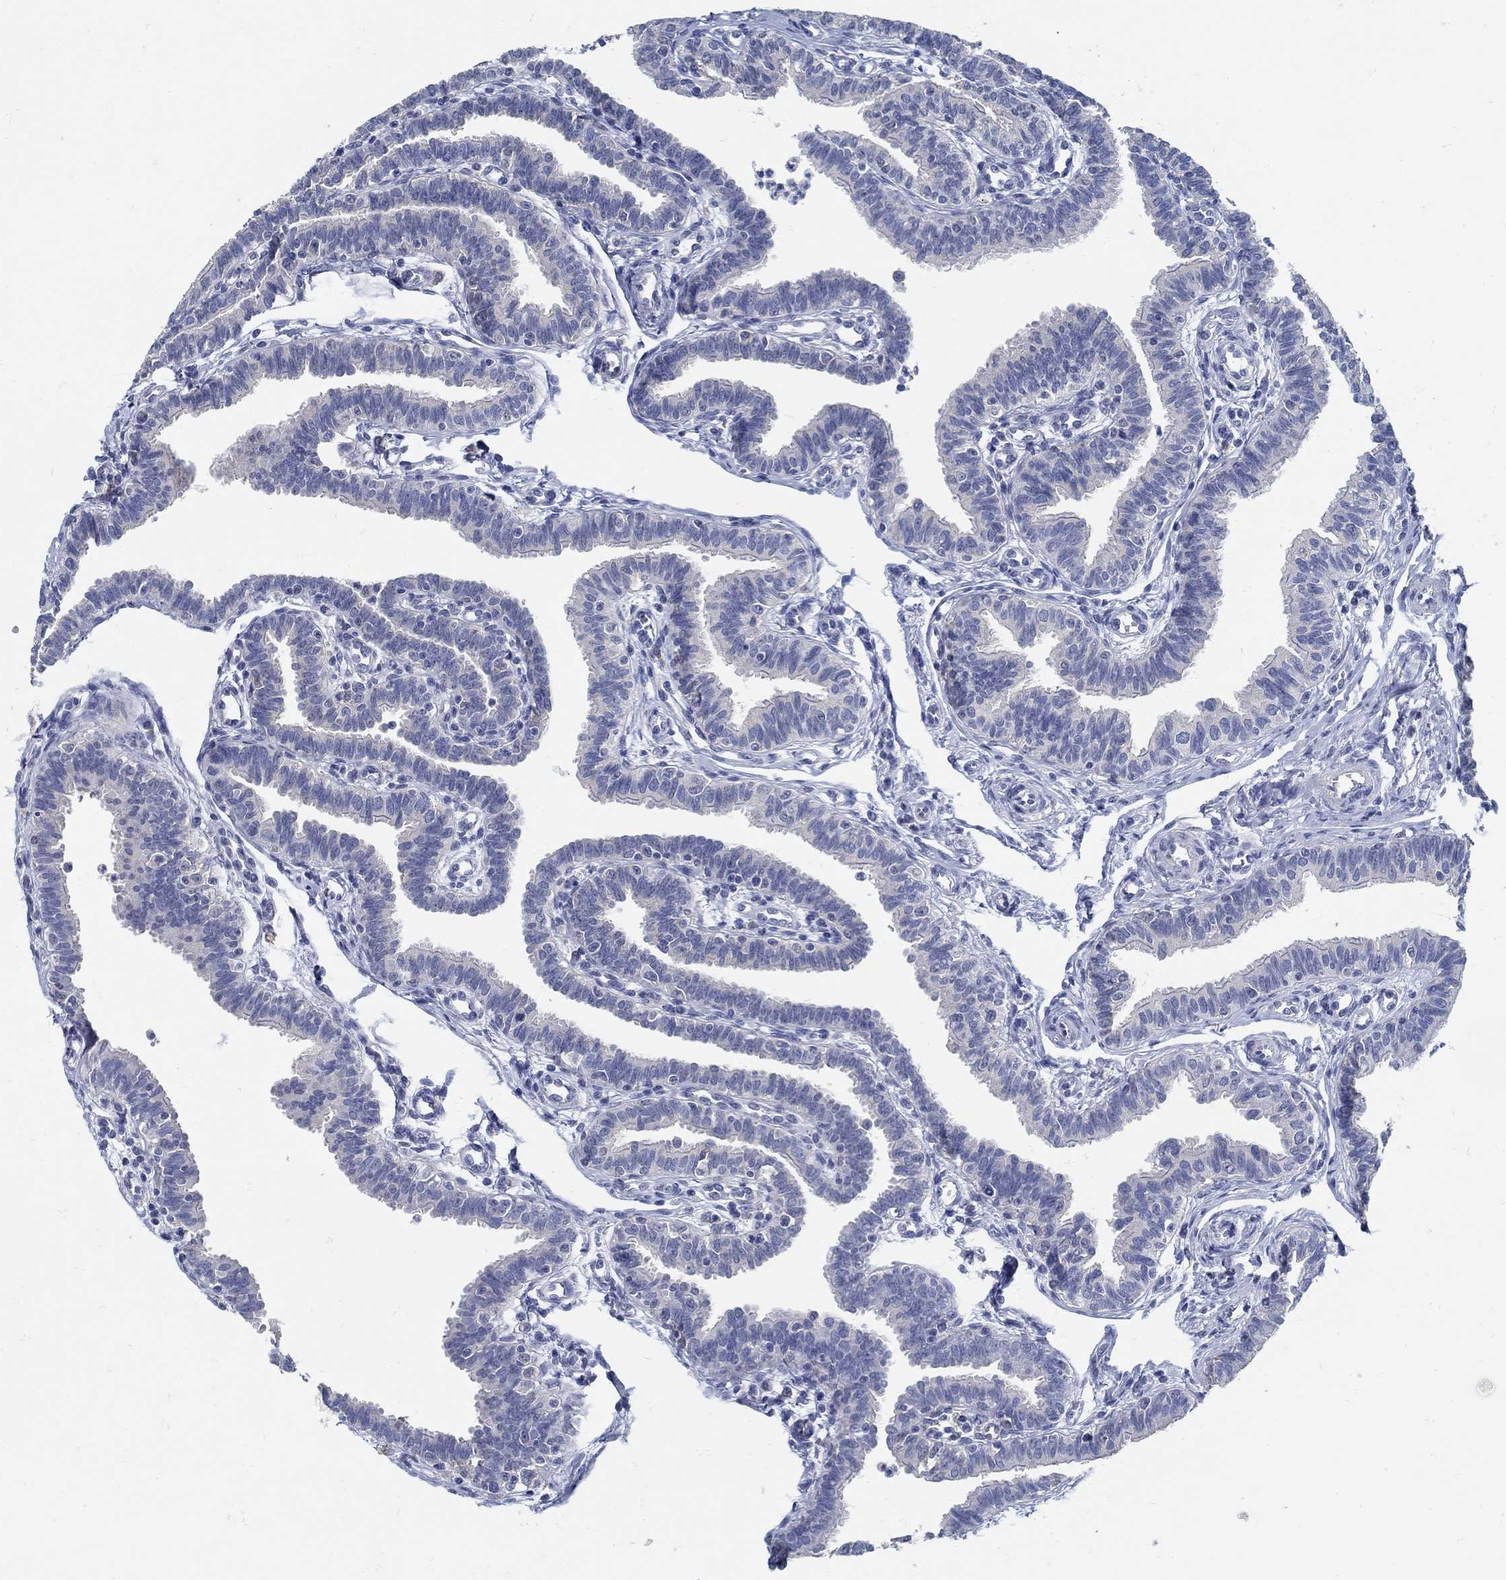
{"staining": {"intensity": "negative", "quantity": "none", "location": "none"}, "tissue": "fallopian tube", "cell_type": "Glandular cells", "image_type": "normal", "snomed": [{"axis": "morphology", "description": "Normal tissue, NOS"}, {"axis": "topography", "description": "Fallopian tube"}], "caption": "High power microscopy histopathology image of an immunohistochemistry (IHC) micrograph of unremarkable fallopian tube, revealing no significant expression in glandular cells. Brightfield microscopy of immunohistochemistry stained with DAB (brown) and hematoxylin (blue), captured at high magnification.", "gene": "ZFAND4", "patient": {"sex": "female", "age": 36}}